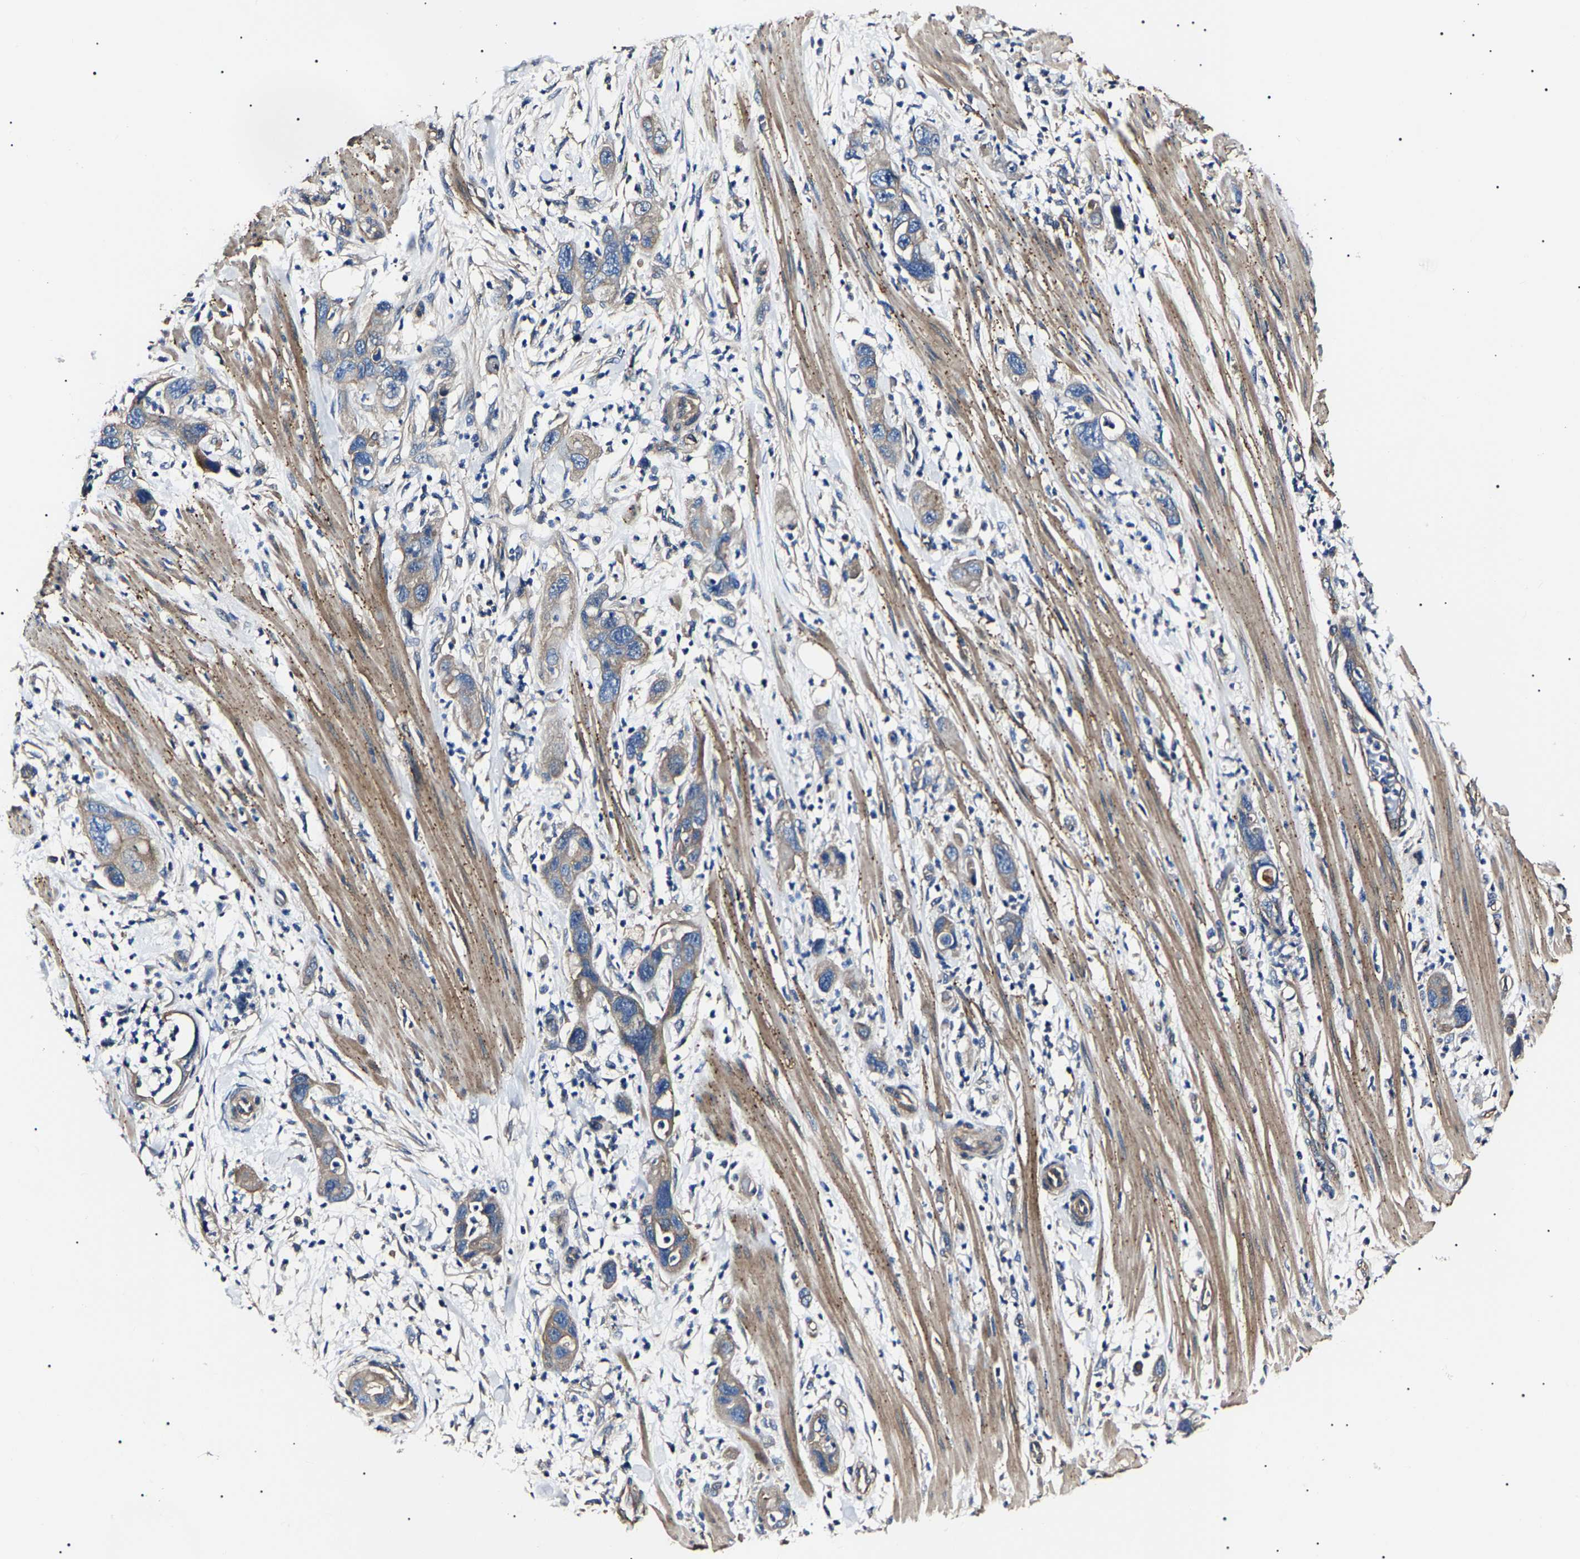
{"staining": {"intensity": "weak", "quantity": "25%-75%", "location": "cytoplasmic/membranous"}, "tissue": "pancreatic cancer", "cell_type": "Tumor cells", "image_type": "cancer", "snomed": [{"axis": "morphology", "description": "Adenocarcinoma, NOS"}, {"axis": "topography", "description": "Pancreas"}], "caption": "Brown immunohistochemical staining in human pancreatic cancer reveals weak cytoplasmic/membranous staining in approximately 25%-75% of tumor cells.", "gene": "KLHL42", "patient": {"sex": "female", "age": 71}}